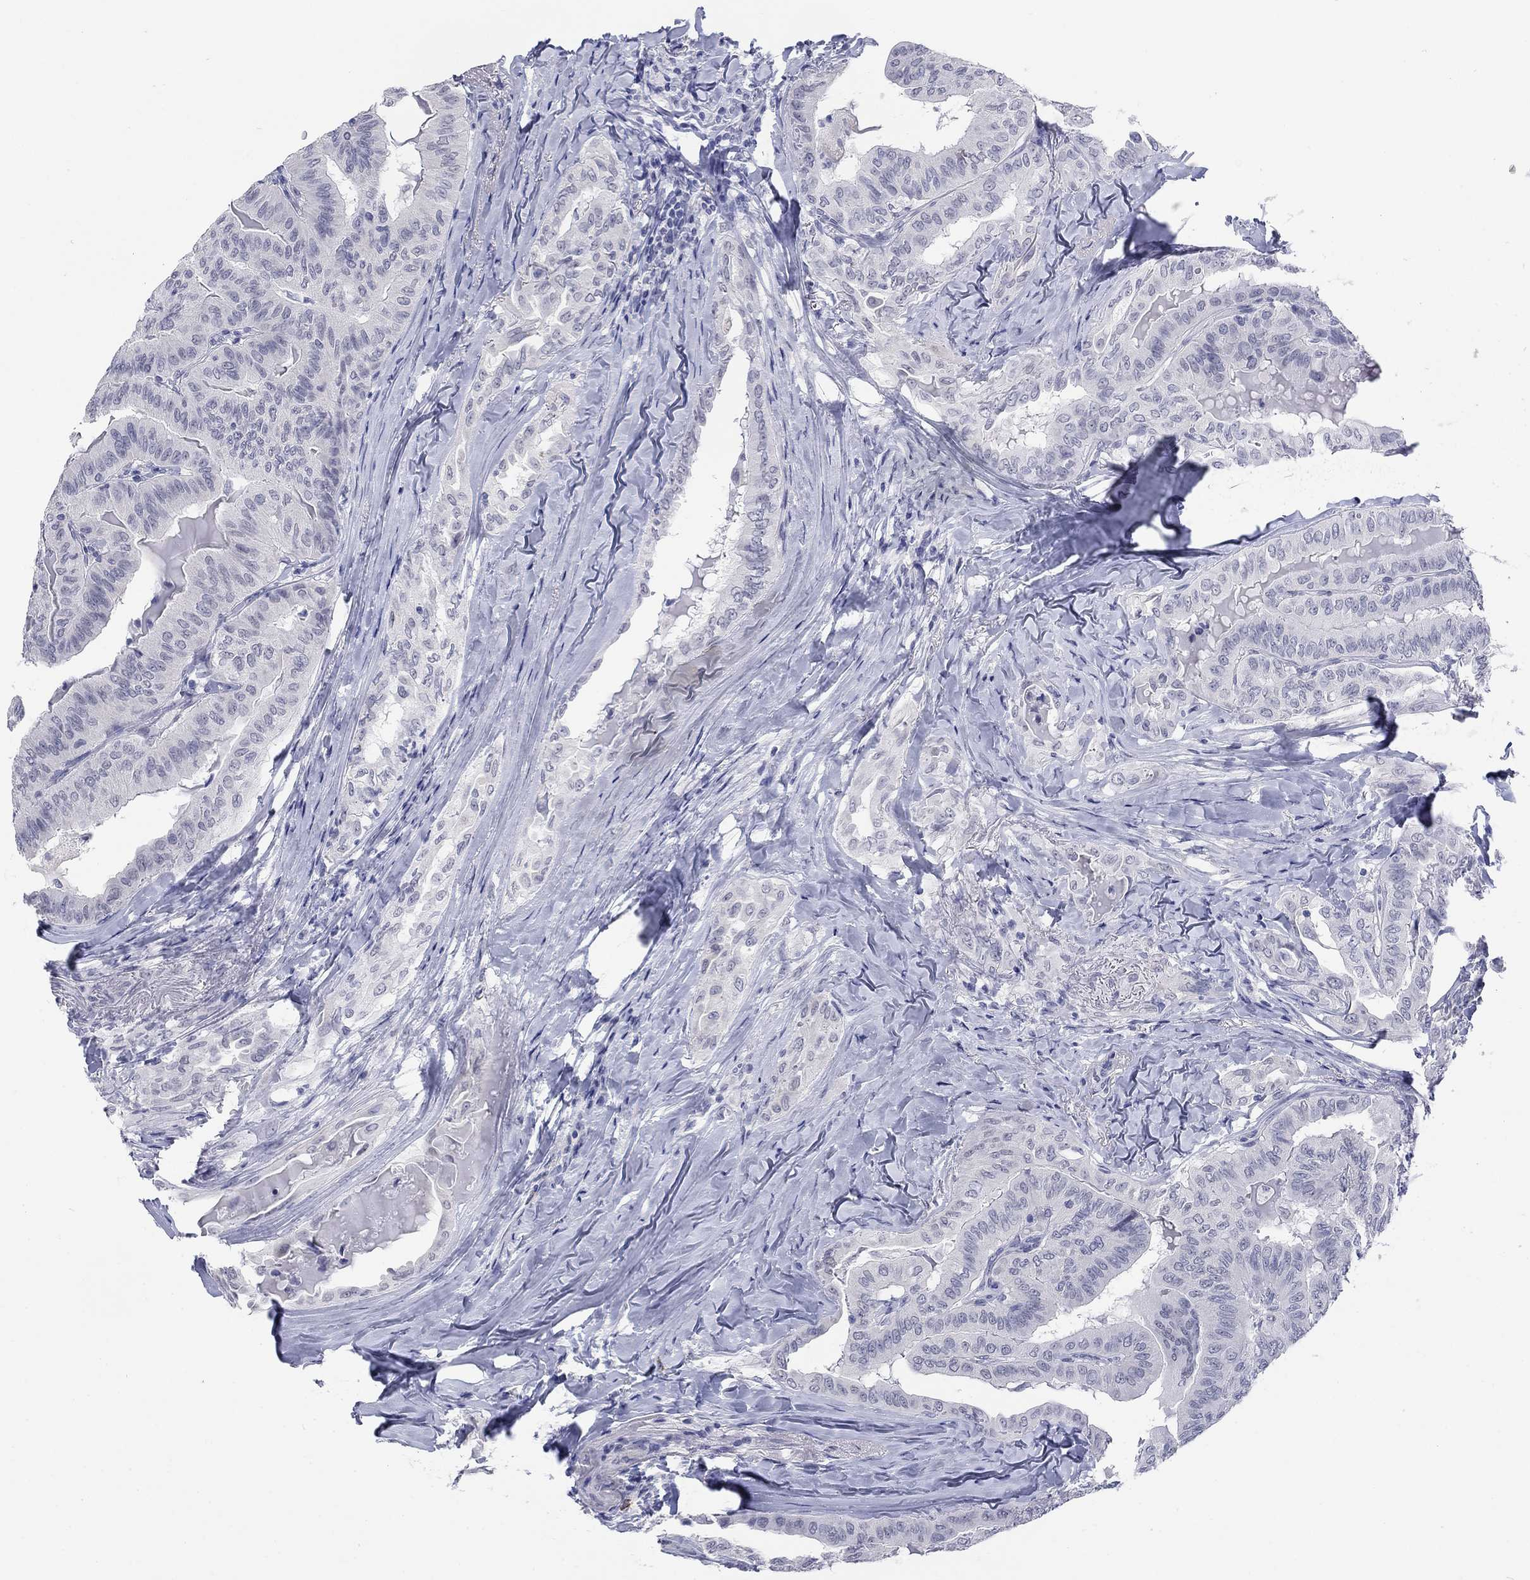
{"staining": {"intensity": "negative", "quantity": "none", "location": "none"}, "tissue": "thyroid cancer", "cell_type": "Tumor cells", "image_type": "cancer", "snomed": [{"axis": "morphology", "description": "Papillary adenocarcinoma, NOS"}, {"axis": "topography", "description": "Thyroid gland"}], "caption": "Immunohistochemistry of papillary adenocarcinoma (thyroid) shows no expression in tumor cells. The staining was performed using DAB to visualize the protein expression in brown, while the nuclei were stained in blue with hematoxylin (Magnification: 20x).", "gene": "ECEL1", "patient": {"sex": "female", "age": 68}}